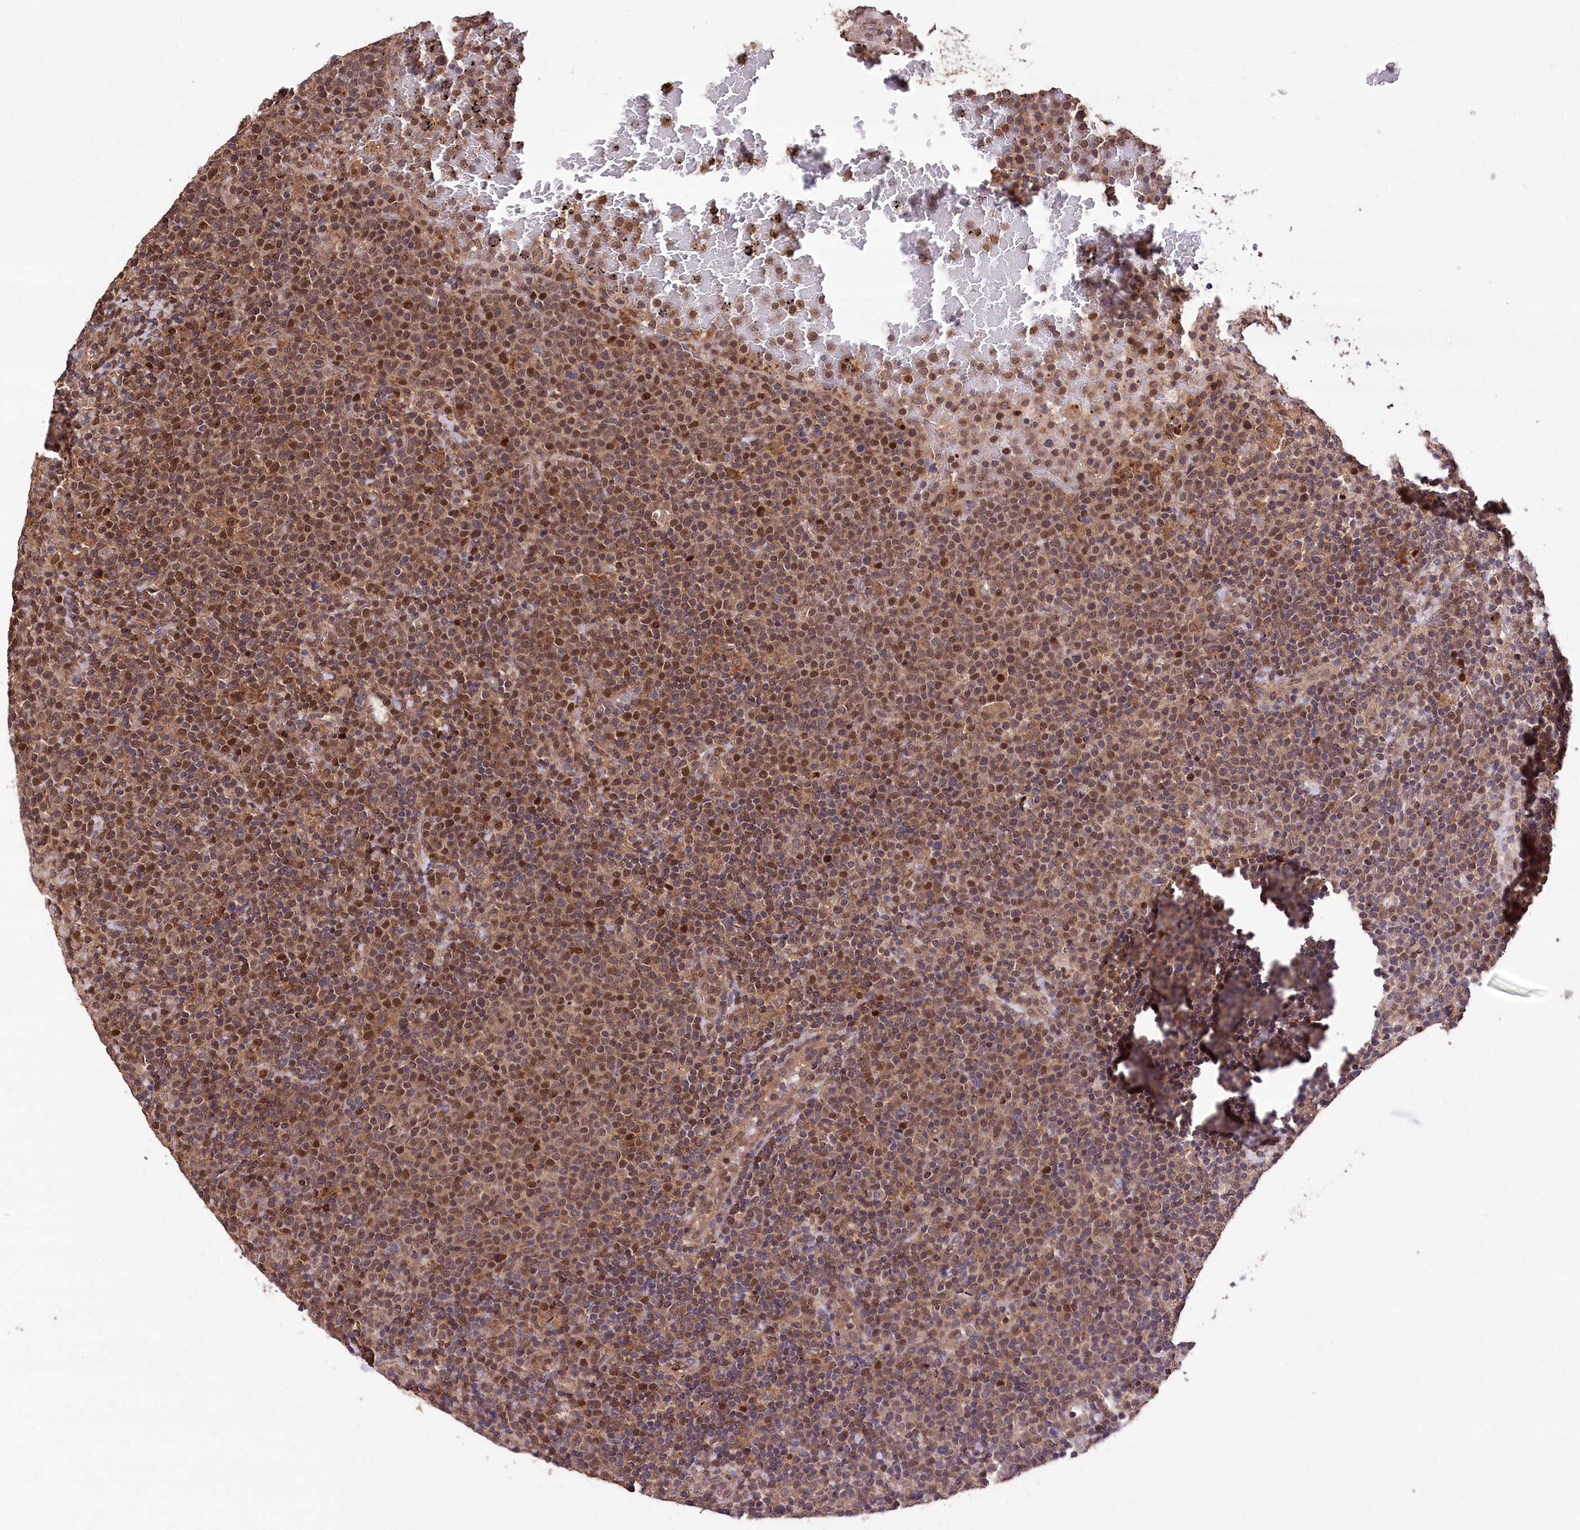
{"staining": {"intensity": "moderate", "quantity": ">75%", "location": "nuclear"}, "tissue": "lymphoma", "cell_type": "Tumor cells", "image_type": "cancer", "snomed": [{"axis": "morphology", "description": "Malignant lymphoma, non-Hodgkin's type, High grade"}, {"axis": "topography", "description": "Lymph node"}], "caption": "Approximately >75% of tumor cells in malignant lymphoma, non-Hodgkin's type (high-grade) display moderate nuclear protein expression as visualized by brown immunohistochemical staining.", "gene": "DPP3", "patient": {"sex": "male", "age": 61}}